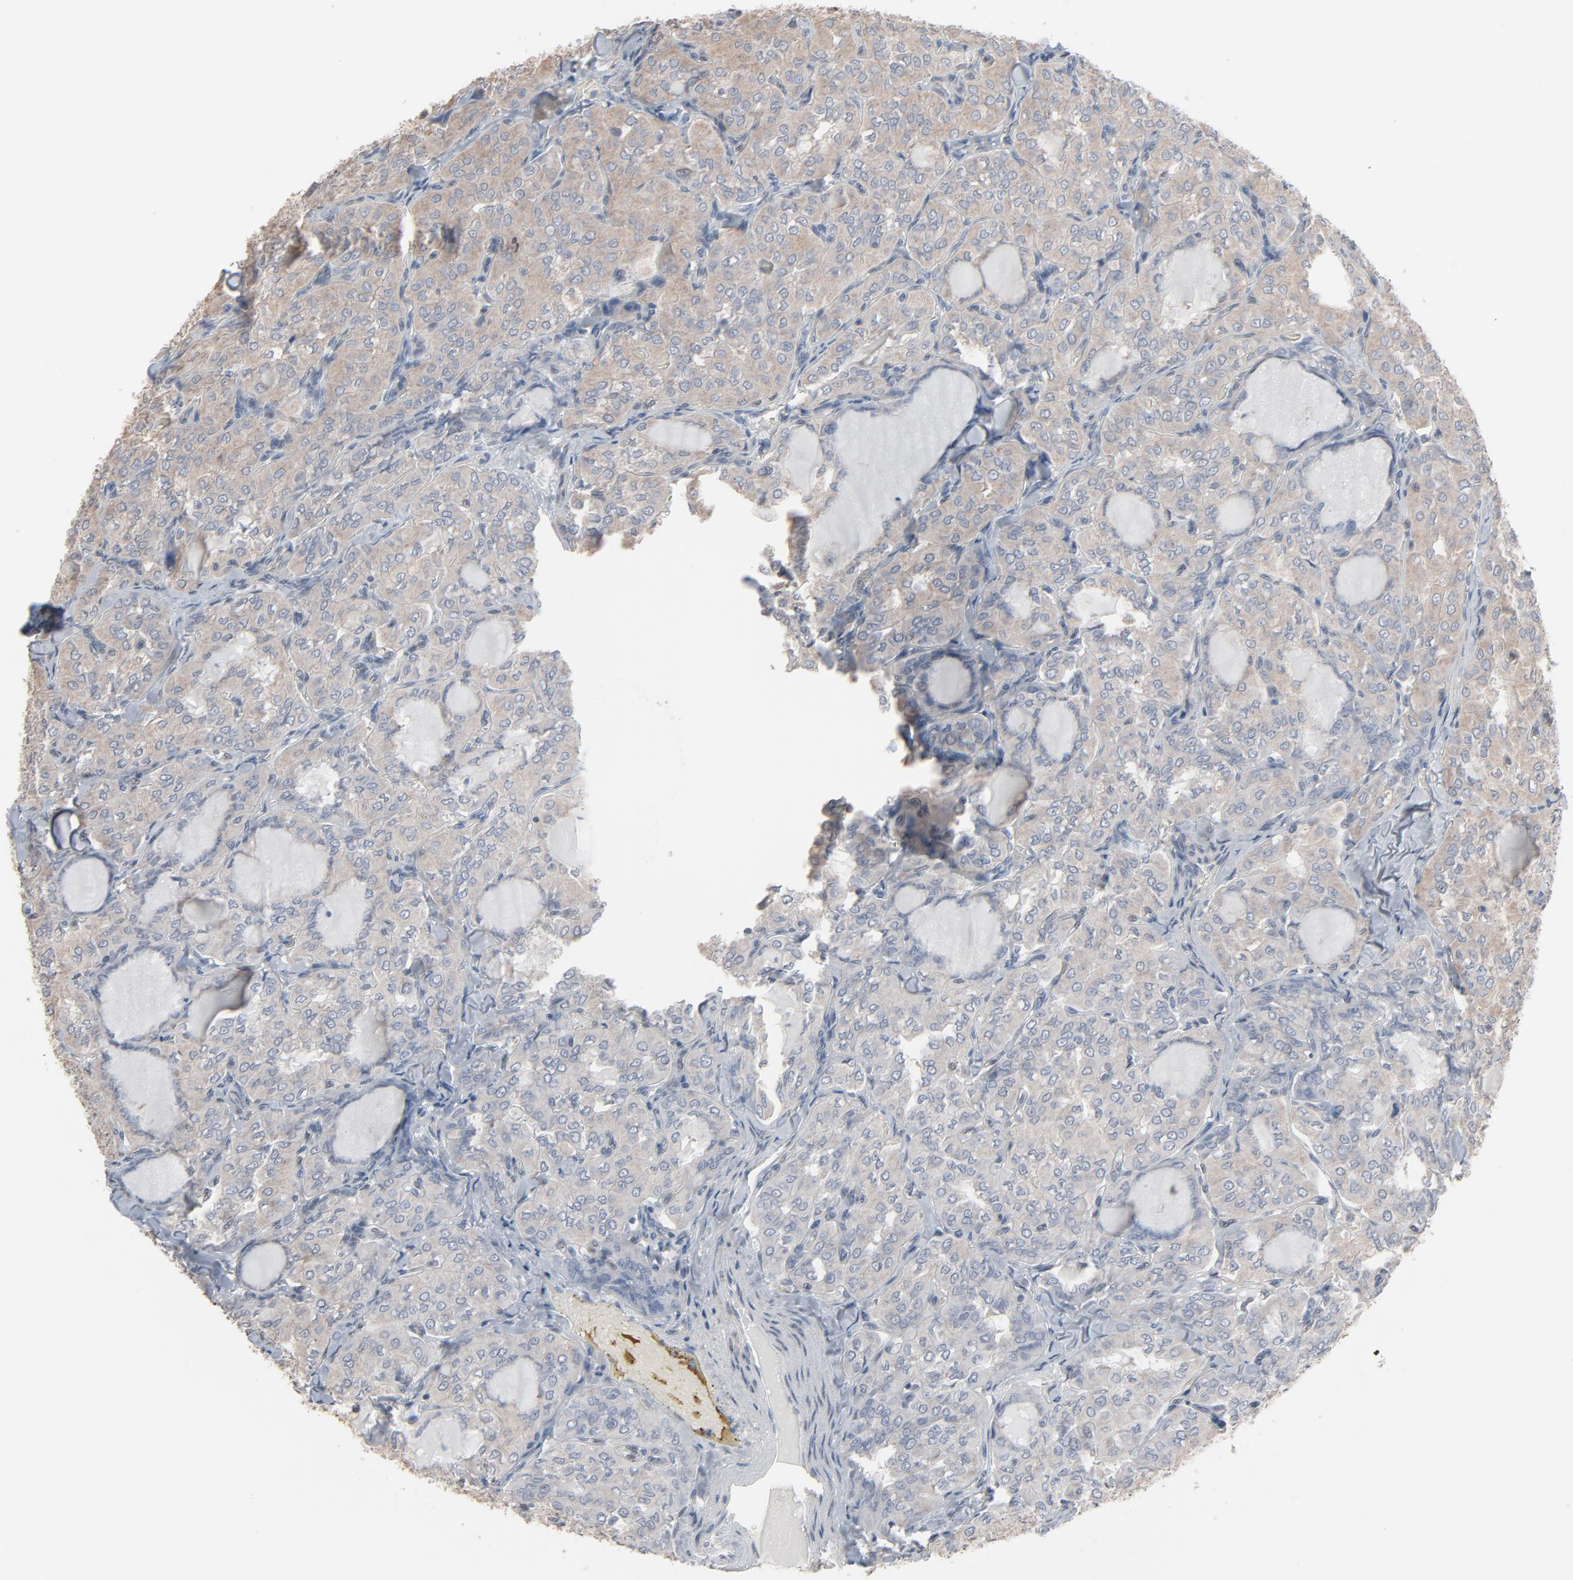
{"staining": {"intensity": "weak", "quantity": ">75%", "location": "cytoplasmic/membranous"}, "tissue": "thyroid cancer", "cell_type": "Tumor cells", "image_type": "cancer", "snomed": [{"axis": "morphology", "description": "Papillary adenocarcinoma, NOS"}, {"axis": "topography", "description": "Thyroid gland"}], "caption": "The photomicrograph reveals a brown stain indicating the presence of a protein in the cytoplasmic/membranous of tumor cells in thyroid cancer.", "gene": "CCT5", "patient": {"sex": "male", "age": 20}}